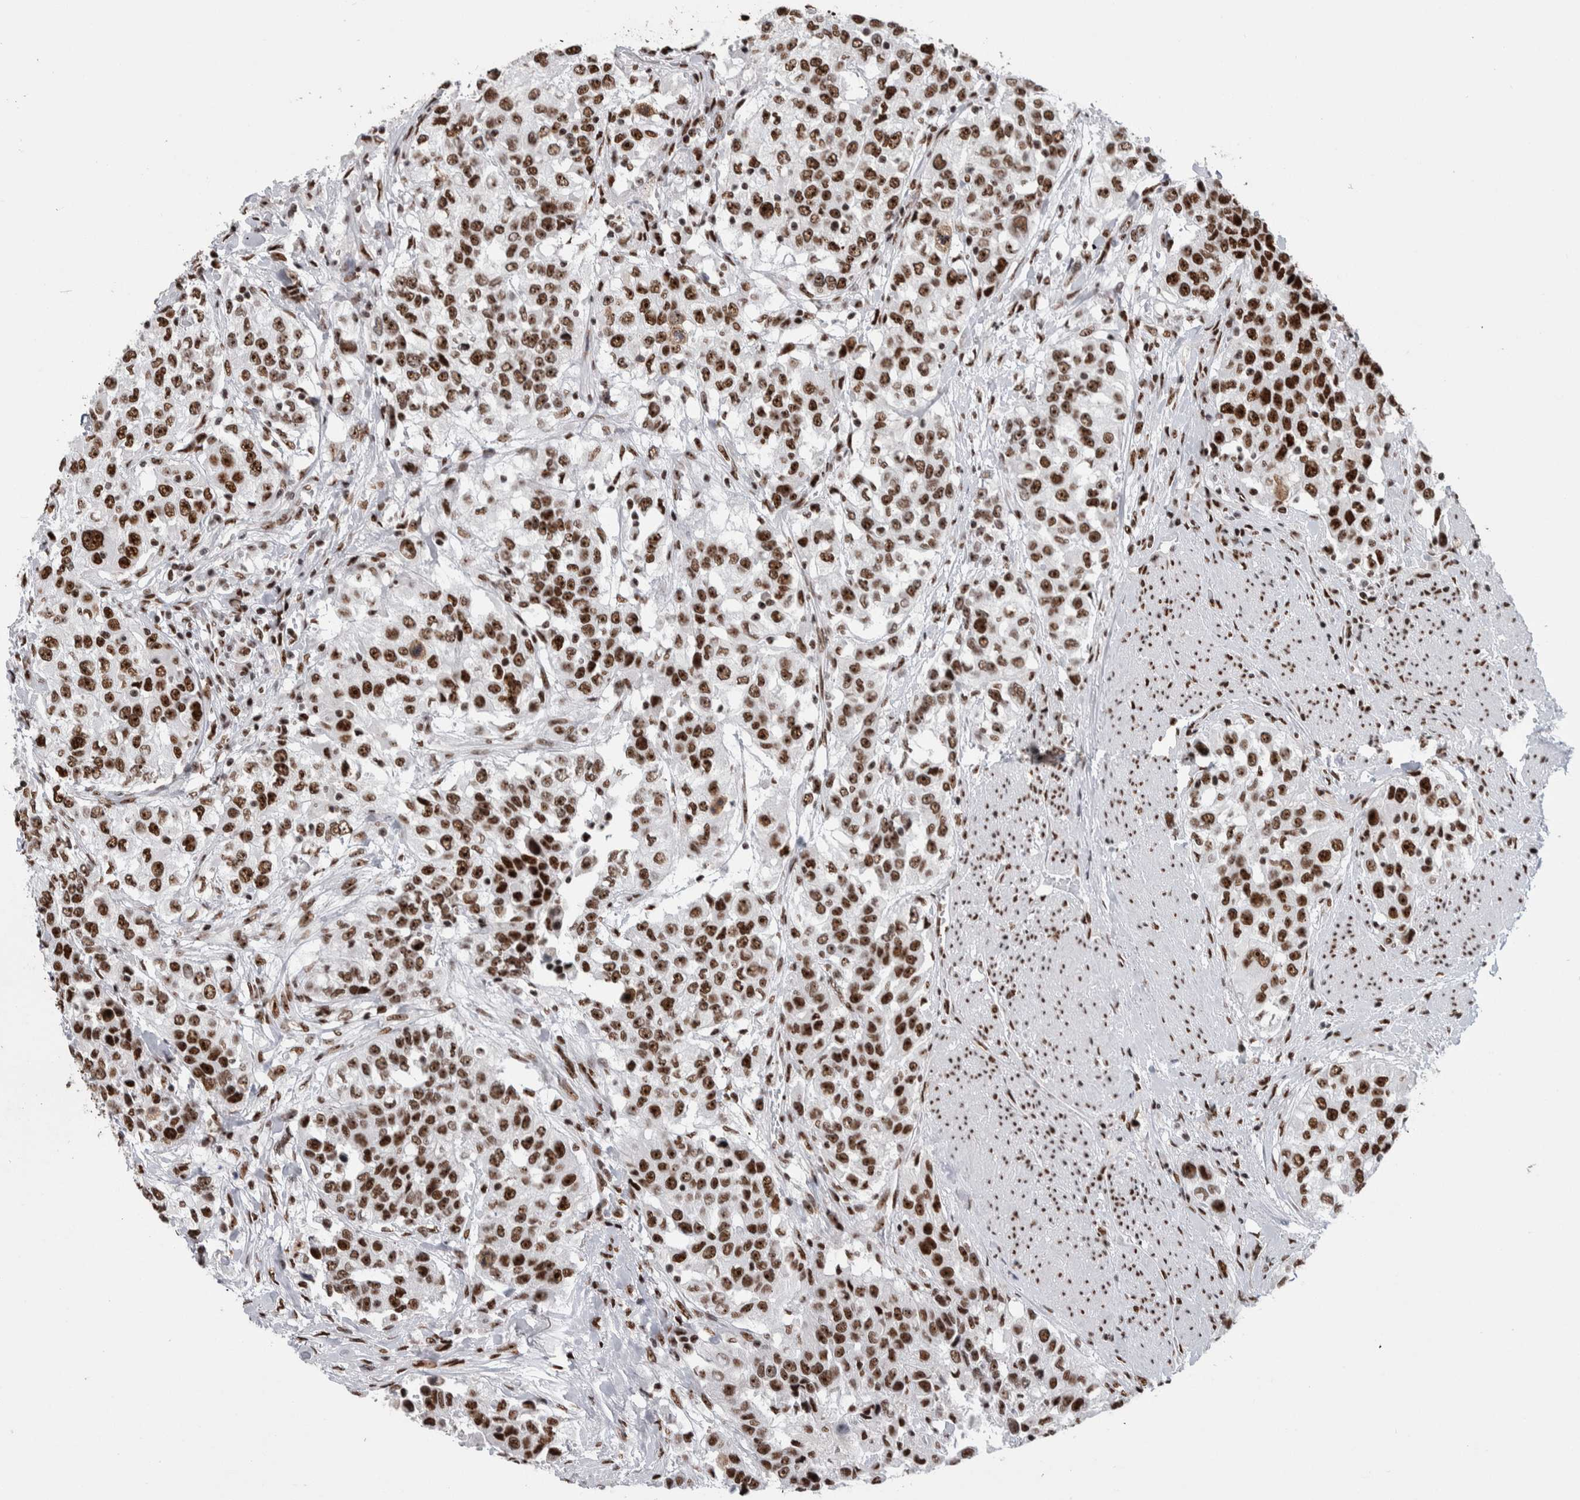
{"staining": {"intensity": "strong", "quantity": ">75%", "location": "nuclear"}, "tissue": "urothelial cancer", "cell_type": "Tumor cells", "image_type": "cancer", "snomed": [{"axis": "morphology", "description": "Urothelial carcinoma, High grade"}, {"axis": "topography", "description": "Urinary bladder"}], "caption": "Immunohistochemical staining of high-grade urothelial carcinoma demonstrates strong nuclear protein expression in approximately >75% of tumor cells. Nuclei are stained in blue.", "gene": "NCL", "patient": {"sex": "female", "age": 80}}